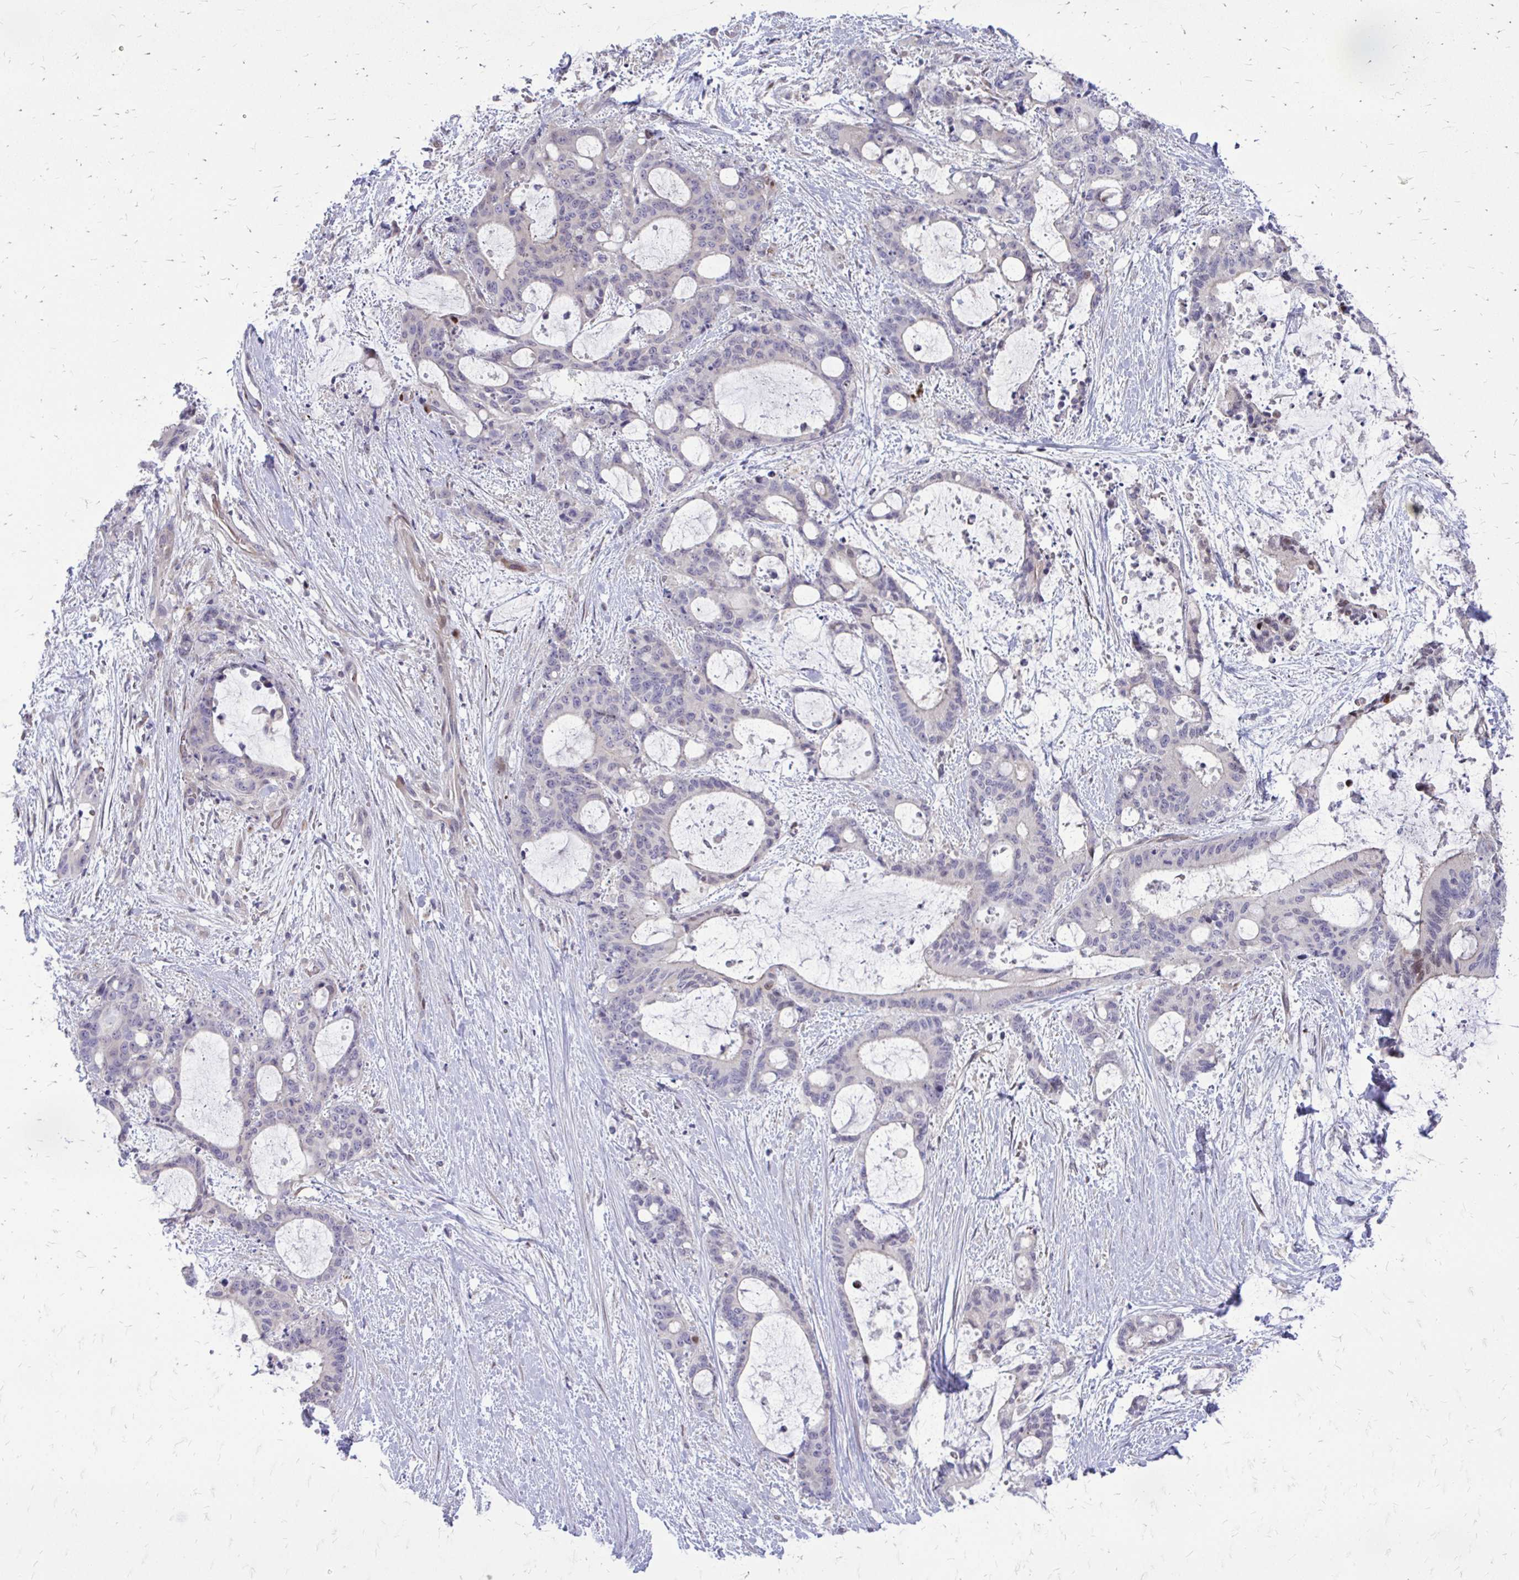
{"staining": {"intensity": "moderate", "quantity": "<25%", "location": "nuclear"}, "tissue": "liver cancer", "cell_type": "Tumor cells", "image_type": "cancer", "snomed": [{"axis": "morphology", "description": "Normal tissue, NOS"}, {"axis": "morphology", "description": "Cholangiocarcinoma"}, {"axis": "topography", "description": "Liver"}, {"axis": "topography", "description": "Peripheral nerve tissue"}], "caption": "A histopathology image of liver cancer stained for a protein displays moderate nuclear brown staining in tumor cells.", "gene": "PPDPFL", "patient": {"sex": "female", "age": 73}}